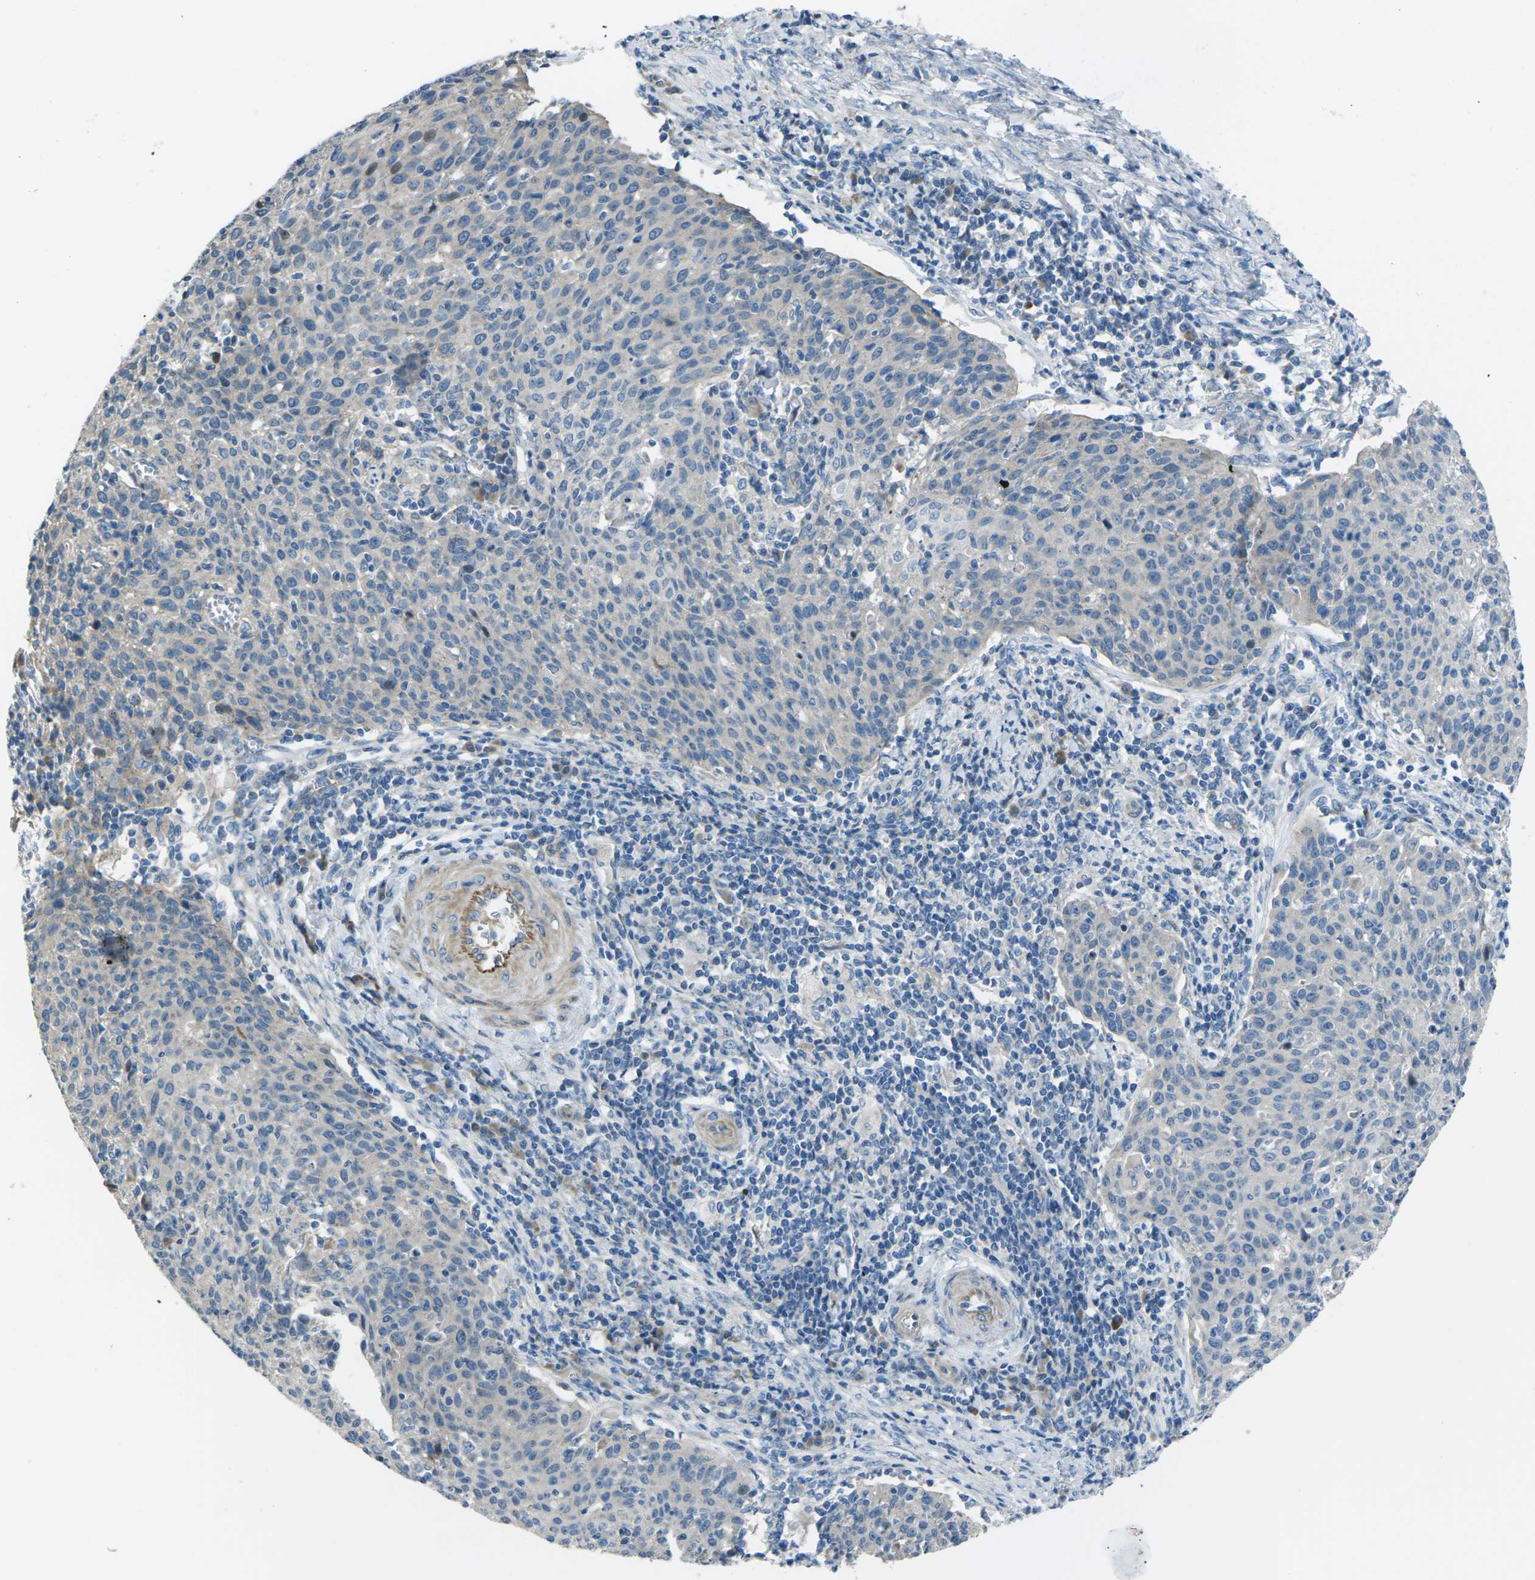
{"staining": {"intensity": "negative", "quantity": "none", "location": "none"}, "tissue": "cervical cancer", "cell_type": "Tumor cells", "image_type": "cancer", "snomed": [{"axis": "morphology", "description": "Squamous cell carcinoma, NOS"}, {"axis": "topography", "description": "Cervix"}], "caption": "Protein analysis of squamous cell carcinoma (cervical) displays no significant staining in tumor cells. Nuclei are stained in blue.", "gene": "EDNRA", "patient": {"sex": "female", "age": 38}}